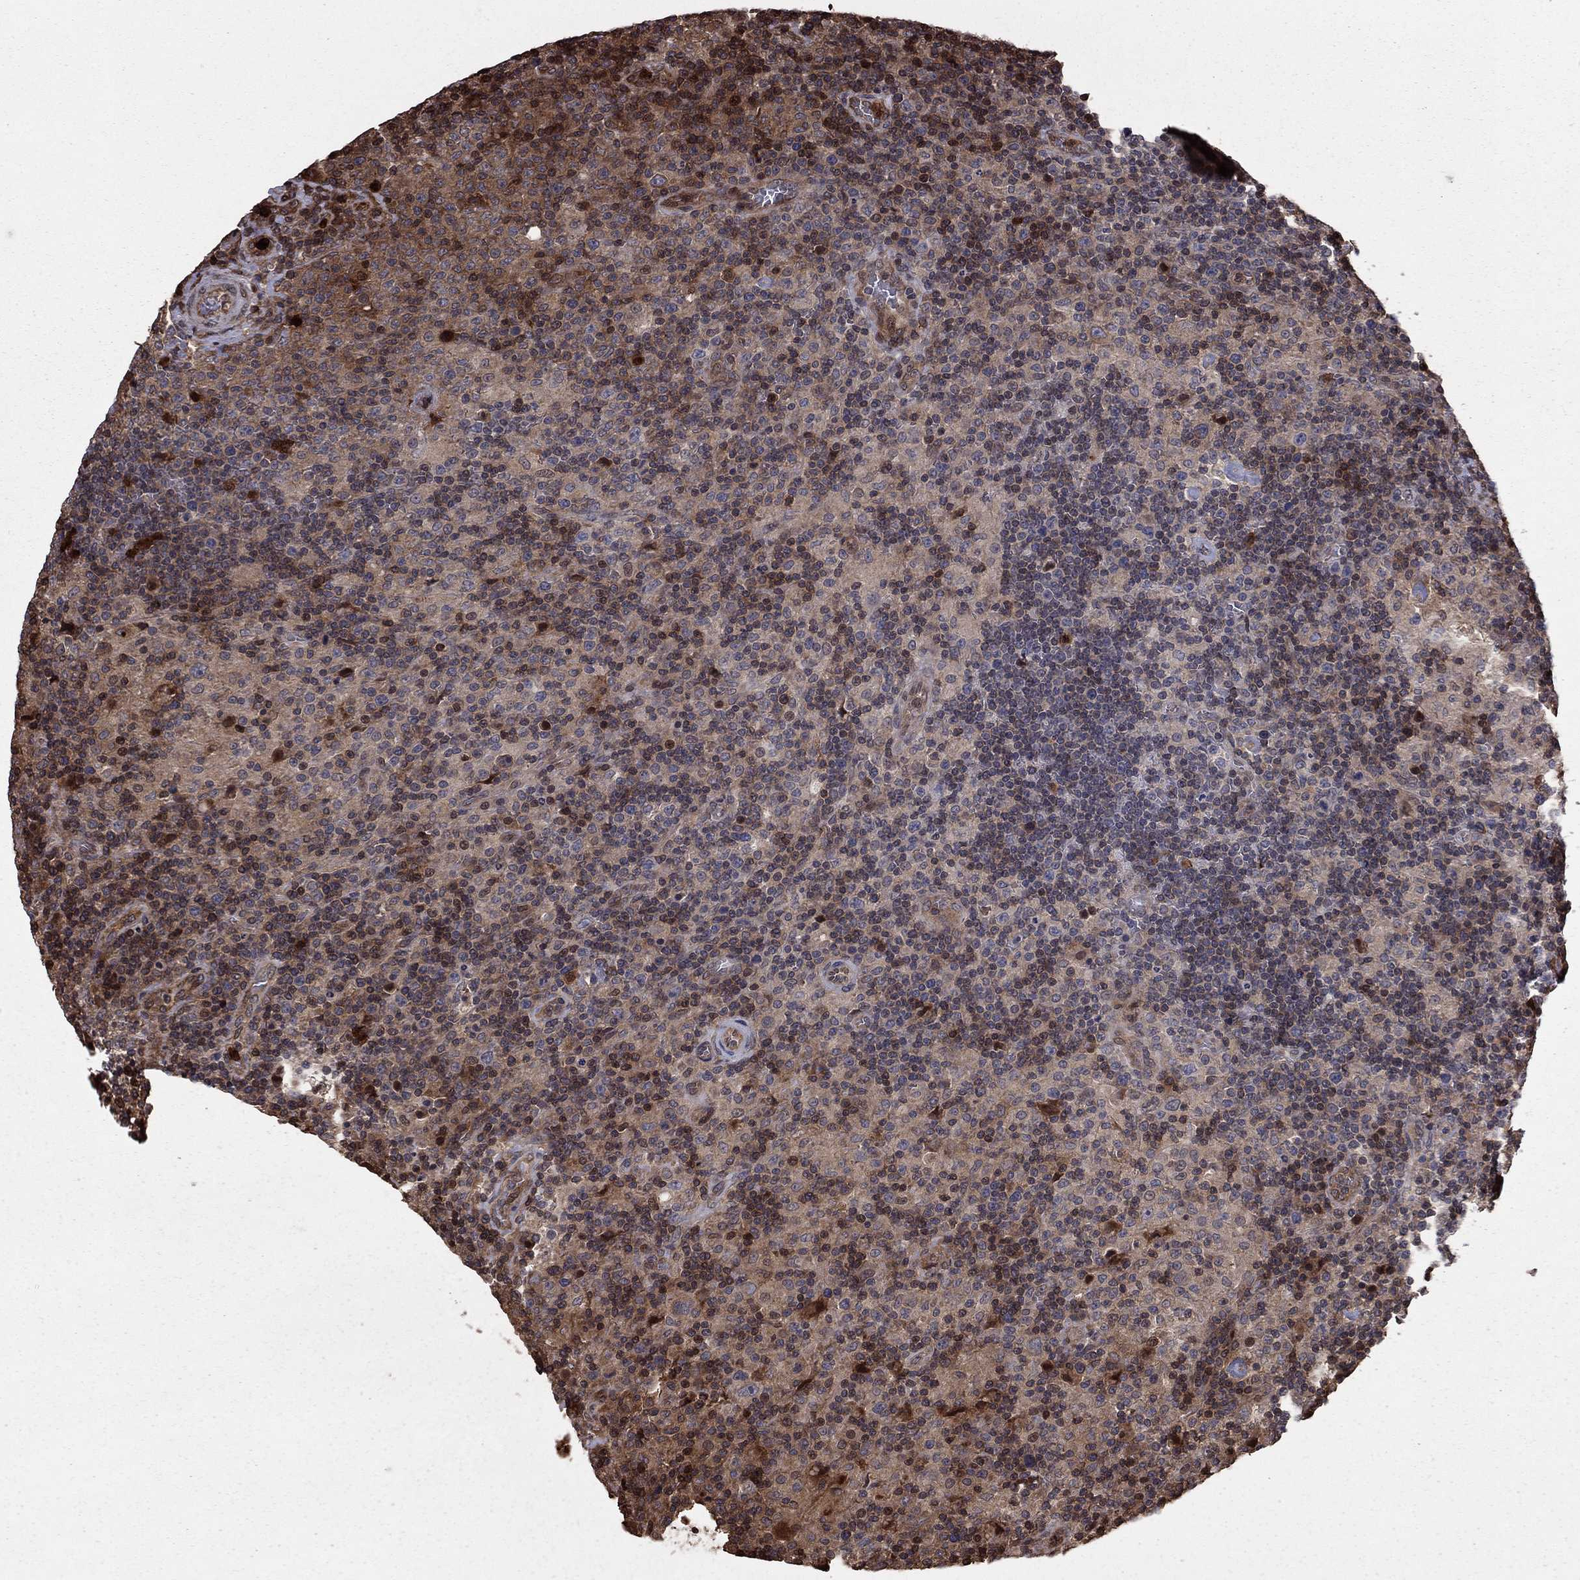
{"staining": {"intensity": "strong", "quantity": "<25%", "location": "nuclear"}, "tissue": "lymphoma", "cell_type": "Tumor cells", "image_type": "cancer", "snomed": [{"axis": "morphology", "description": "Hodgkin's disease, NOS"}, {"axis": "topography", "description": "Lymph node"}], "caption": "The image shows staining of lymphoma, revealing strong nuclear protein positivity (brown color) within tumor cells.", "gene": "GYG1", "patient": {"sex": "male", "age": 70}}